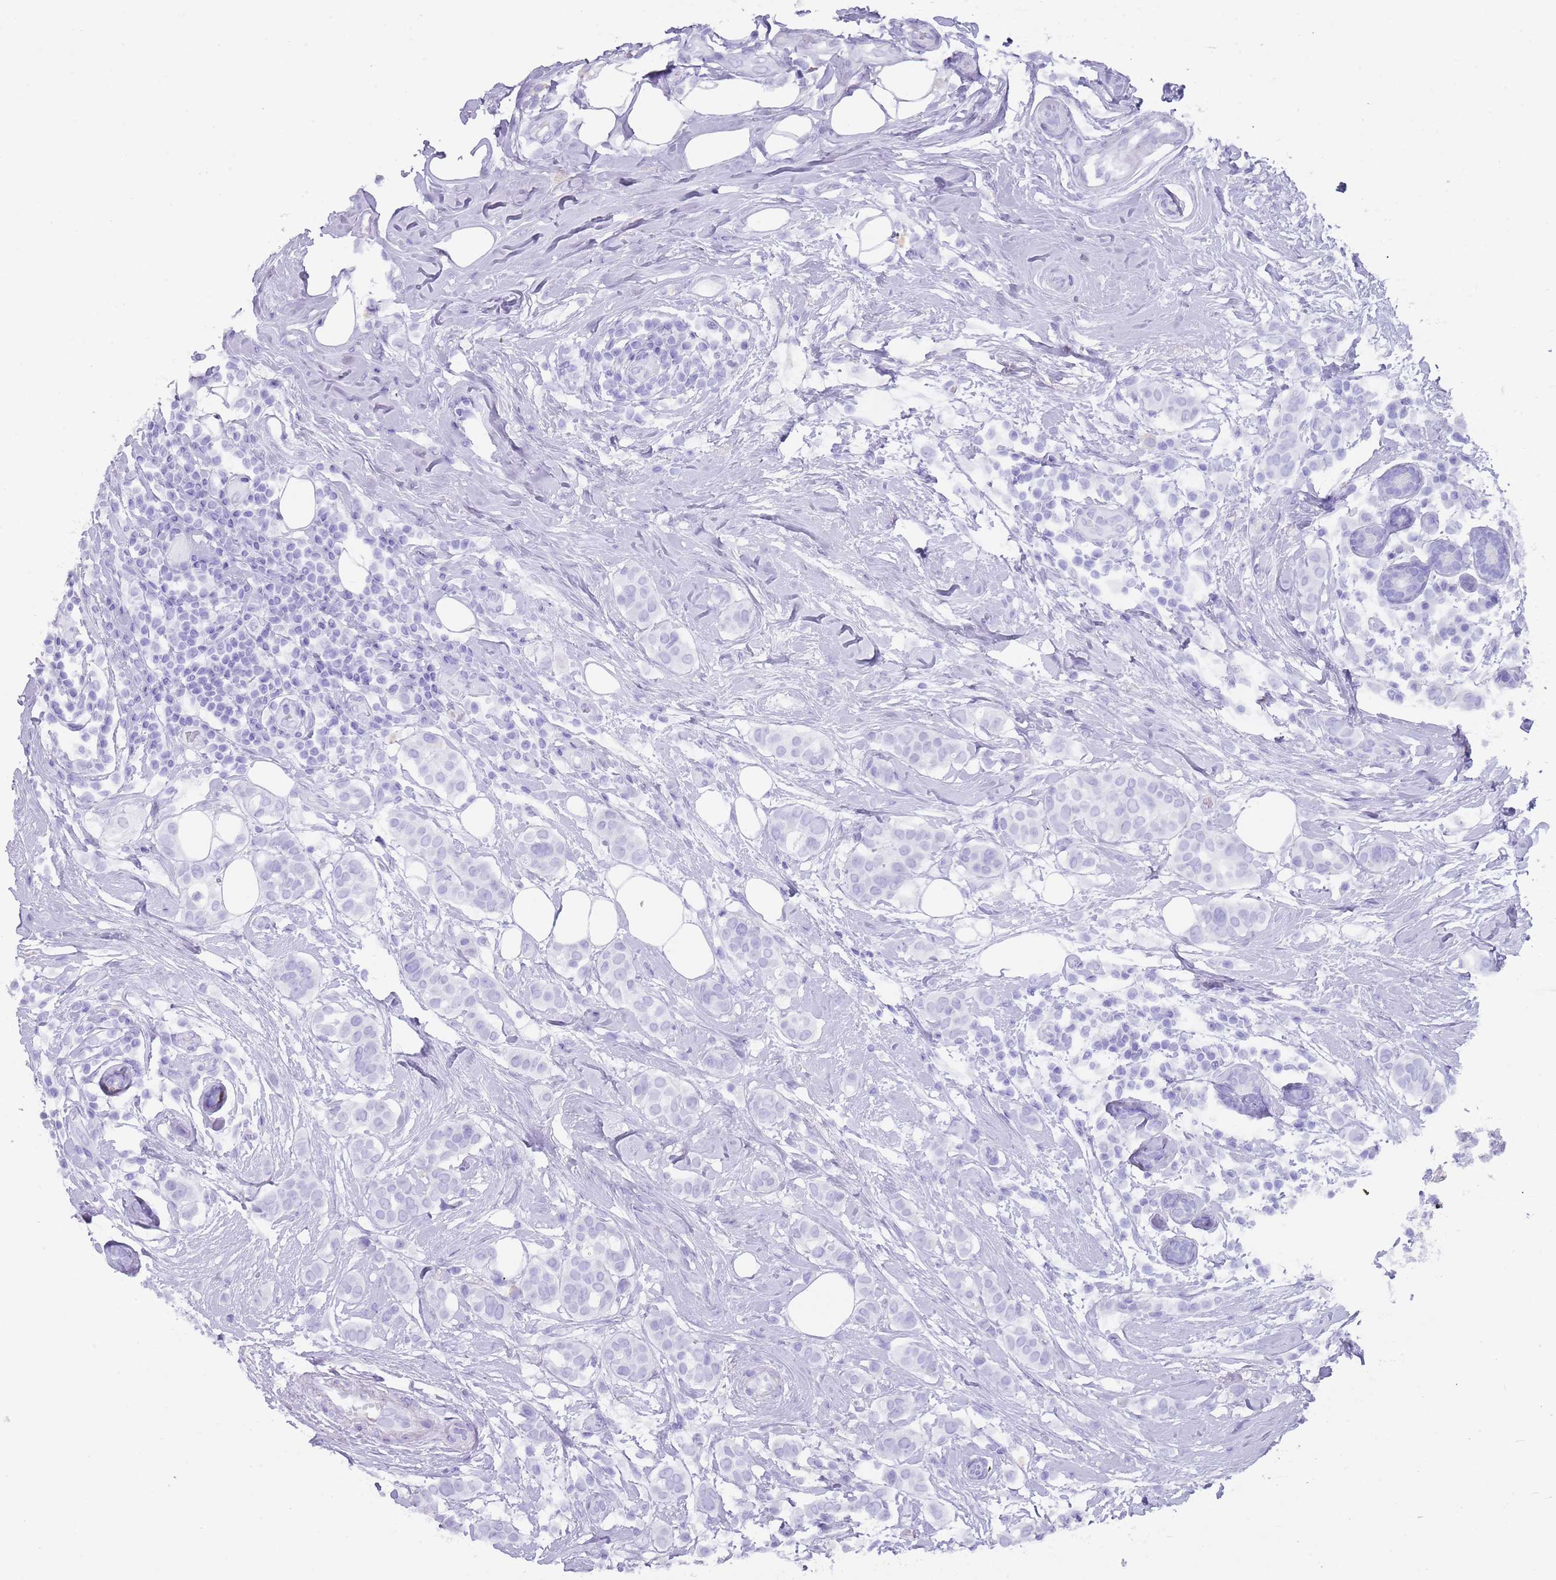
{"staining": {"intensity": "negative", "quantity": "none", "location": "none"}, "tissue": "breast cancer", "cell_type": "Tumor cells", "image_type": "cancer", "snomed": [{"axis": "morphology", "description": "Lobular carcinoma"}, {"axis": "topography", "description": "Breast"}], "caption": "Tumor cells show no significant expression in breast cancer (lobular carcinoma).", "gene": "HDAC8", "patient": {"sex": "female", "age": 51}}